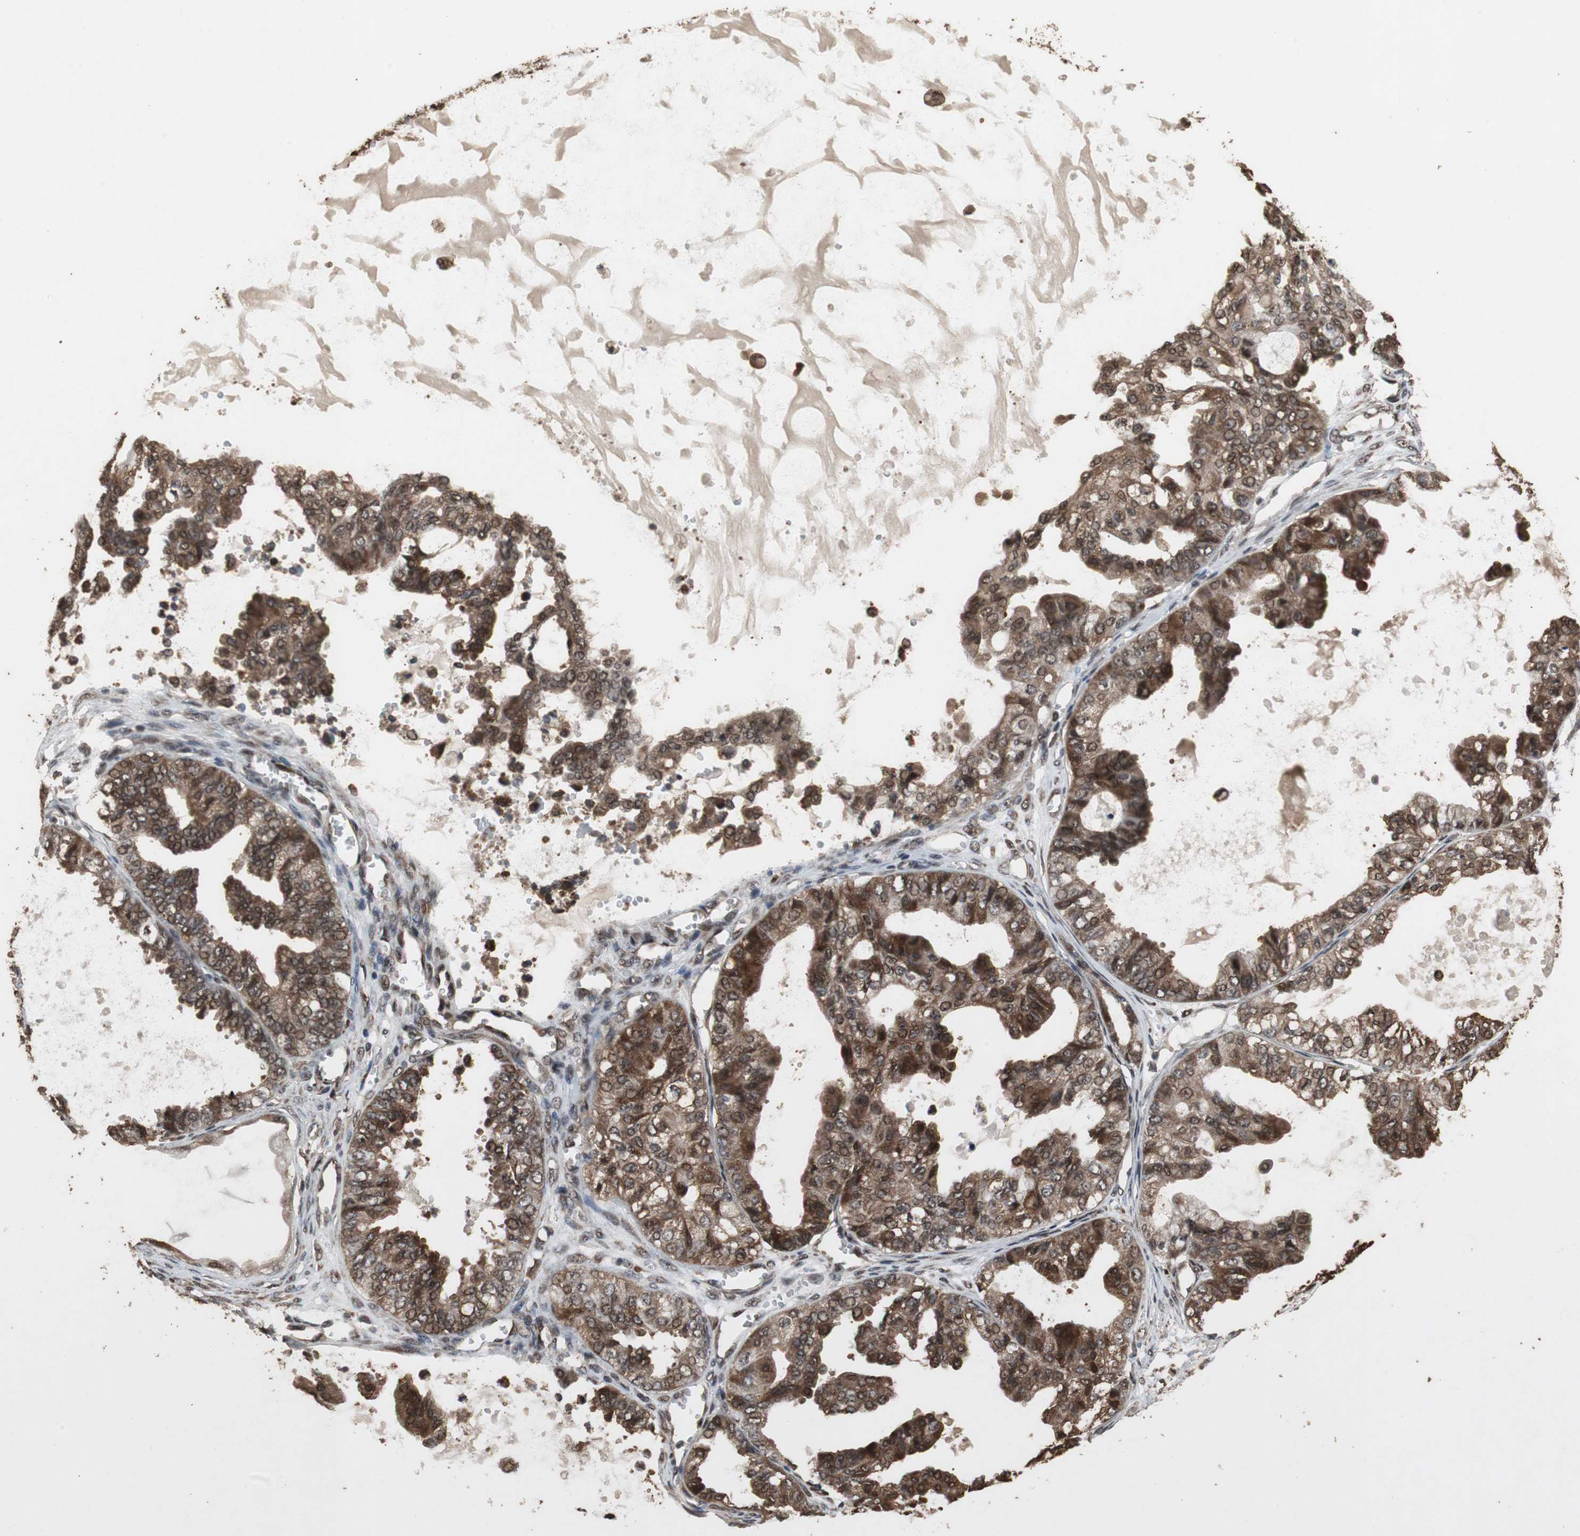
{"staining": {"intensity": "strong", "quantity": ">75%", "location": "cytoplasmic/membranous,nuclear"}, "tissue": "ovarian cancer", "cell_type": "Tumor cells", "image_type": "cancer", "snomed": [{"axis": "morphology", "description": "Carcinoma, NOS"}, {"axis": "morphology", "description": "Carcinoma, endometroid"}, {"axis": "topography", "description": "Ovary"}], "caption": "This is a histology image of immunohistochemistry staining of ovarian cancer, which shows strong staining in the cytoplasmic/membranous and nuclear of tumor cells.", "gene": "ZNF18", "patient": {"sex": "female", "age": 50}}